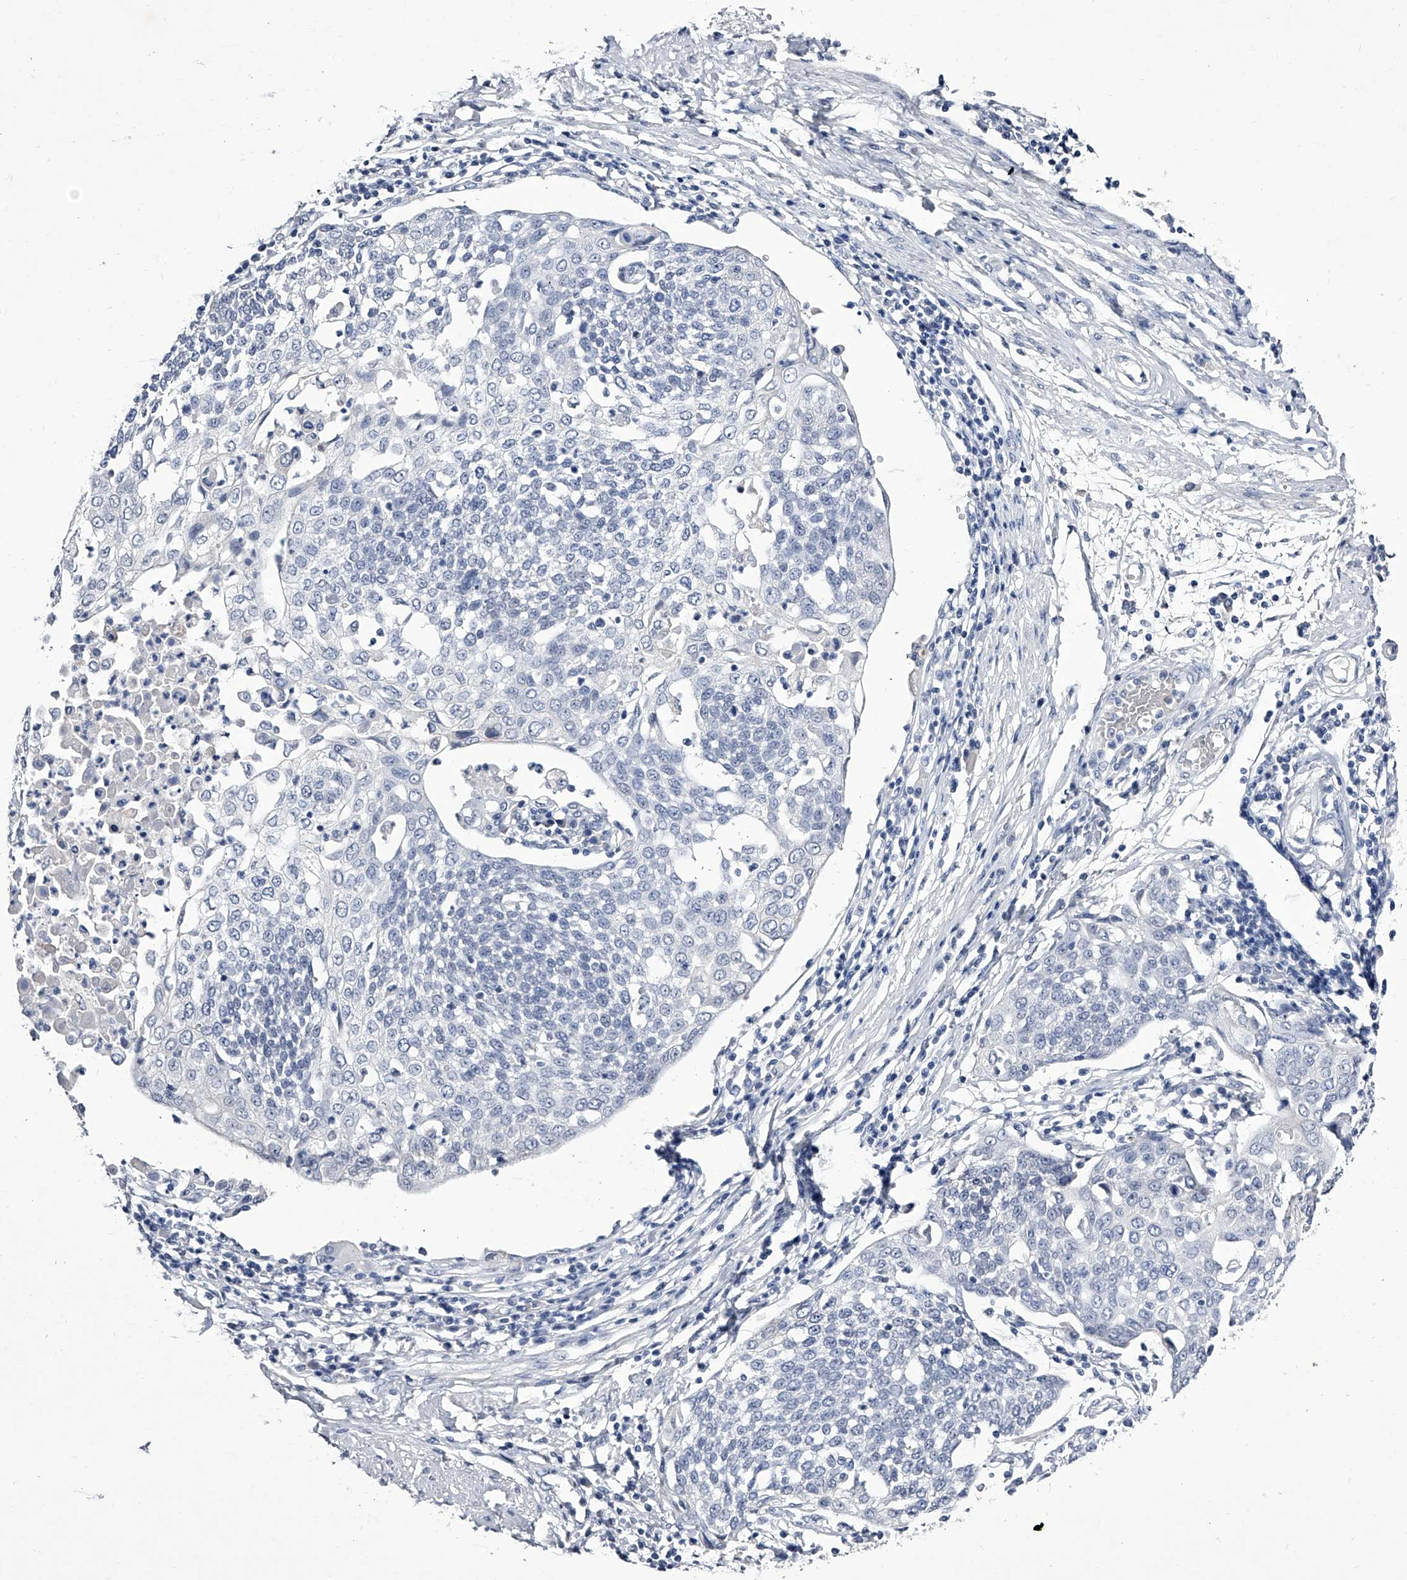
{"staining": {"intensity": "negative", "quantity": "none", "location": "none"}, "tissue": "cervical cancer", "cell_type": "Tumor cells", "image_type": "cancer", "snomed": [{"axis": "morphology", "description": "Squamous cell carcinoma, NOS"}, {"axis": "topography", "description": "Cervix"}], "caption": "A high-resolution photomicrograph shows immunohistochemistry staining of cervical cancer, which demonstrates no significant positivity in tumor cells.", "gene": "CRISP2", "patient": {"sex": "female", "age": 34}}